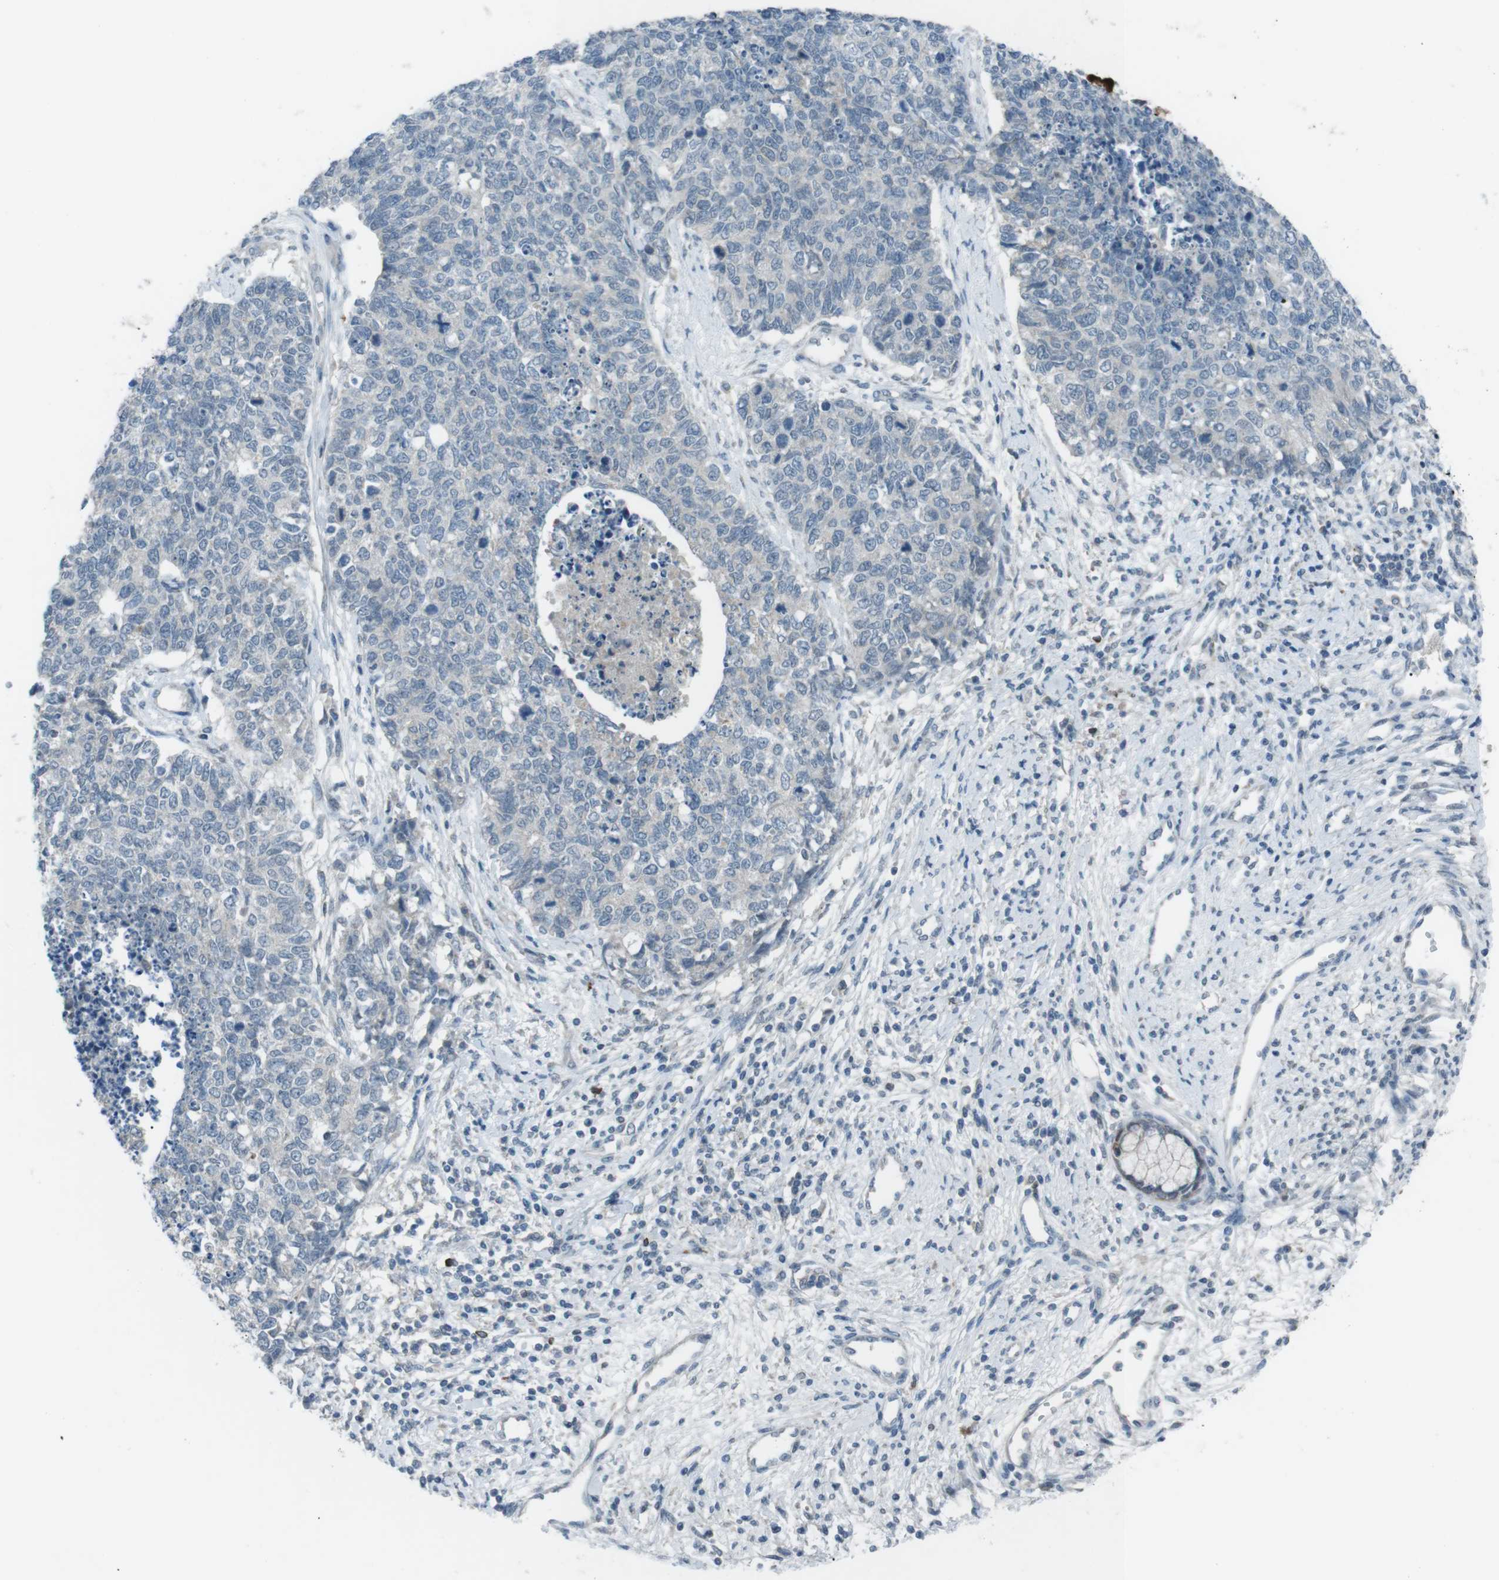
{"staining": {"intensity": "negative", "quantity": "none", "location": "none"}, "tissue": "cervical cancer", "cell_type": "Tumor cells", "image_type": "cancer", "snomed": [{"axis": "morphology", "description": "Squamous cell carcinoma, NOS"}, {"axis": "topography", "description": "Cervix"}], "caption": "Immunohistochemical staining of cervical cancer (squamous cell carcinoma) exhibits no significant expression in tumor cells.", "gene": "FCRLA", "patient": {"sex": "female", "age": 63}}